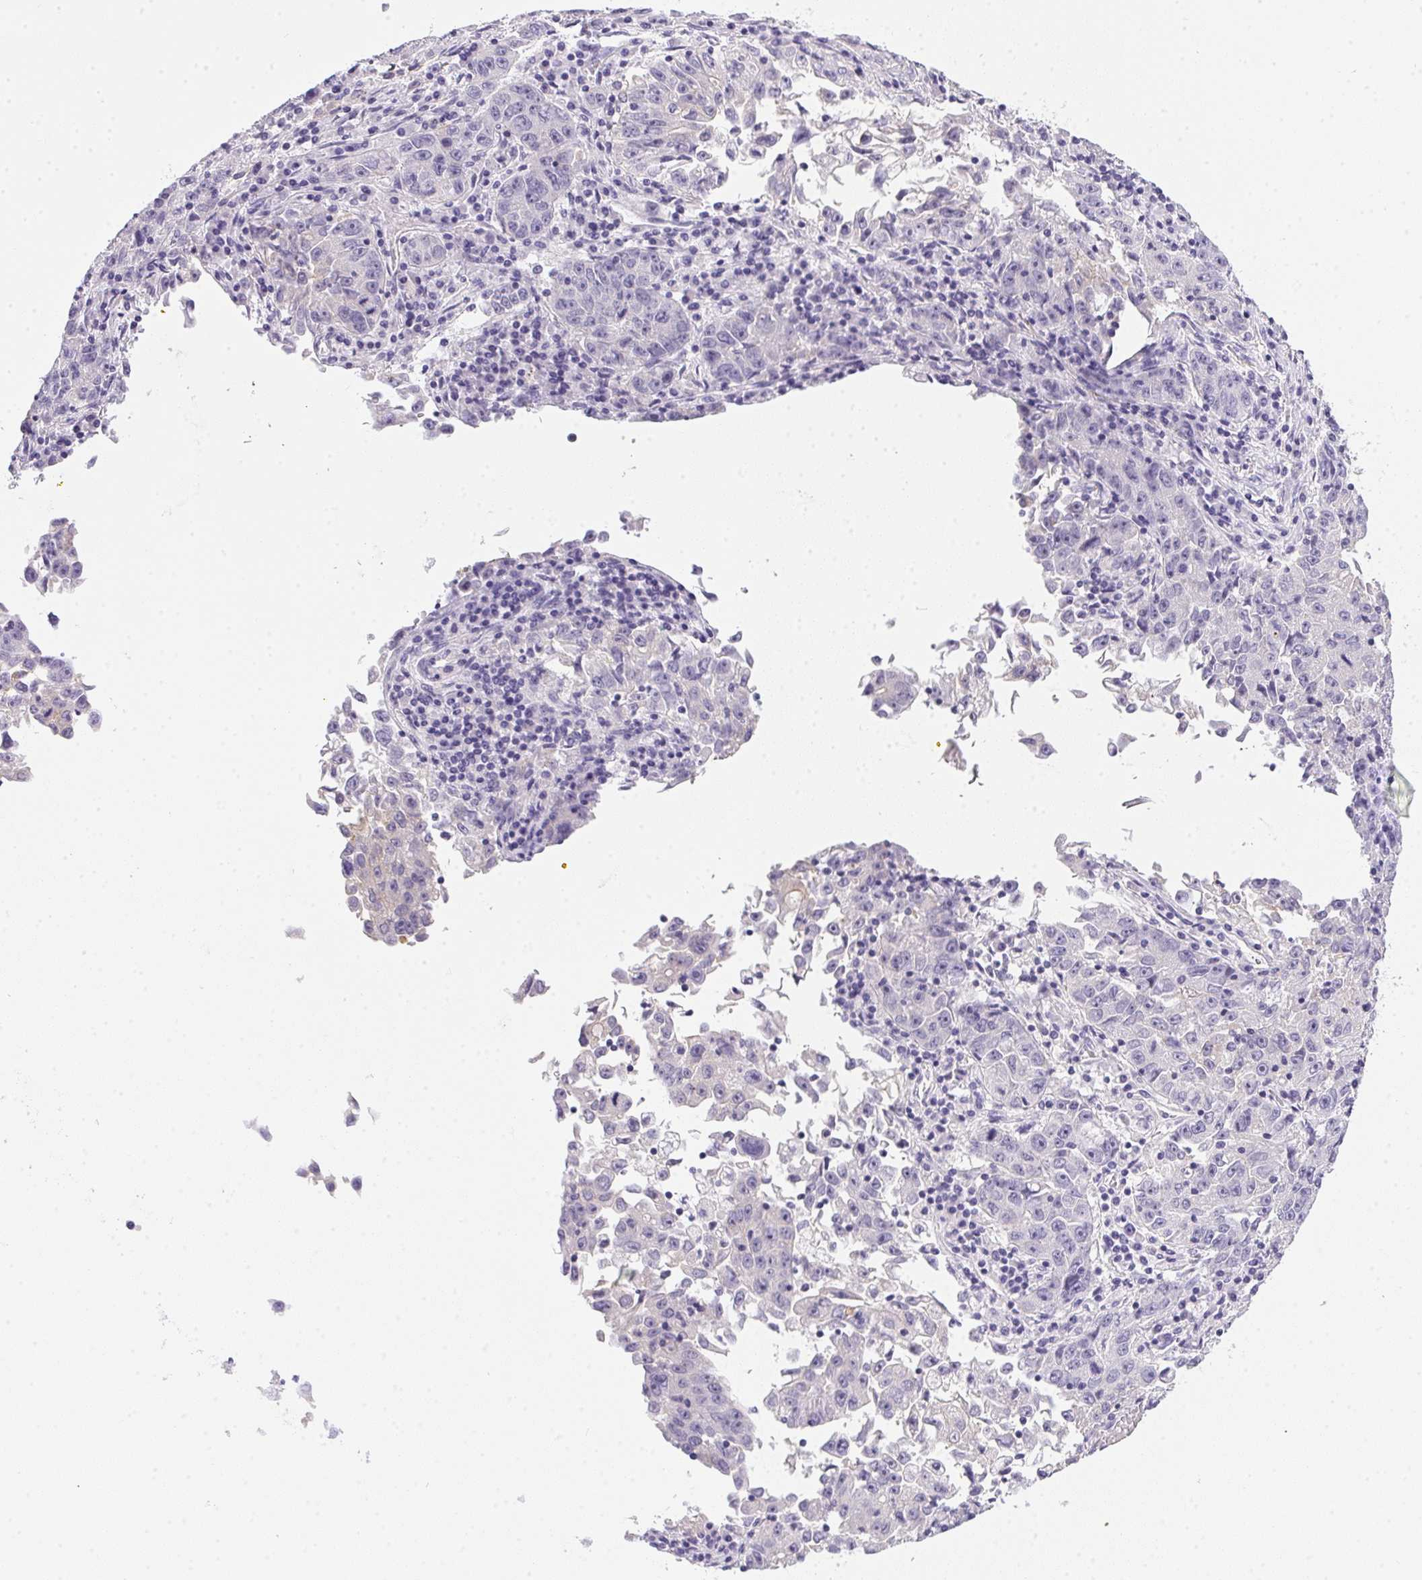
{"staining": {"intensity": "negative", "quantity": "none", "location": "none"}, "tissue": "lung cancer", "cell_type": "Tumor cells", "image_type": "cancer", "snomed": [{"axis": "morphology", "description": "Normal morphology"}, {"axis": "morphology", "description": "Adenocarcinoma, NOS"}, {"axis": "topography", "description": "Lymph node"}, {"axis": "topography", "description": "Lung"}], "caption": "The image reveals no significant staining in tumor cells of lung adenocarcinoma.", "gene": "SLC17A7", "patient": {"sex": "female", "age": 57}}